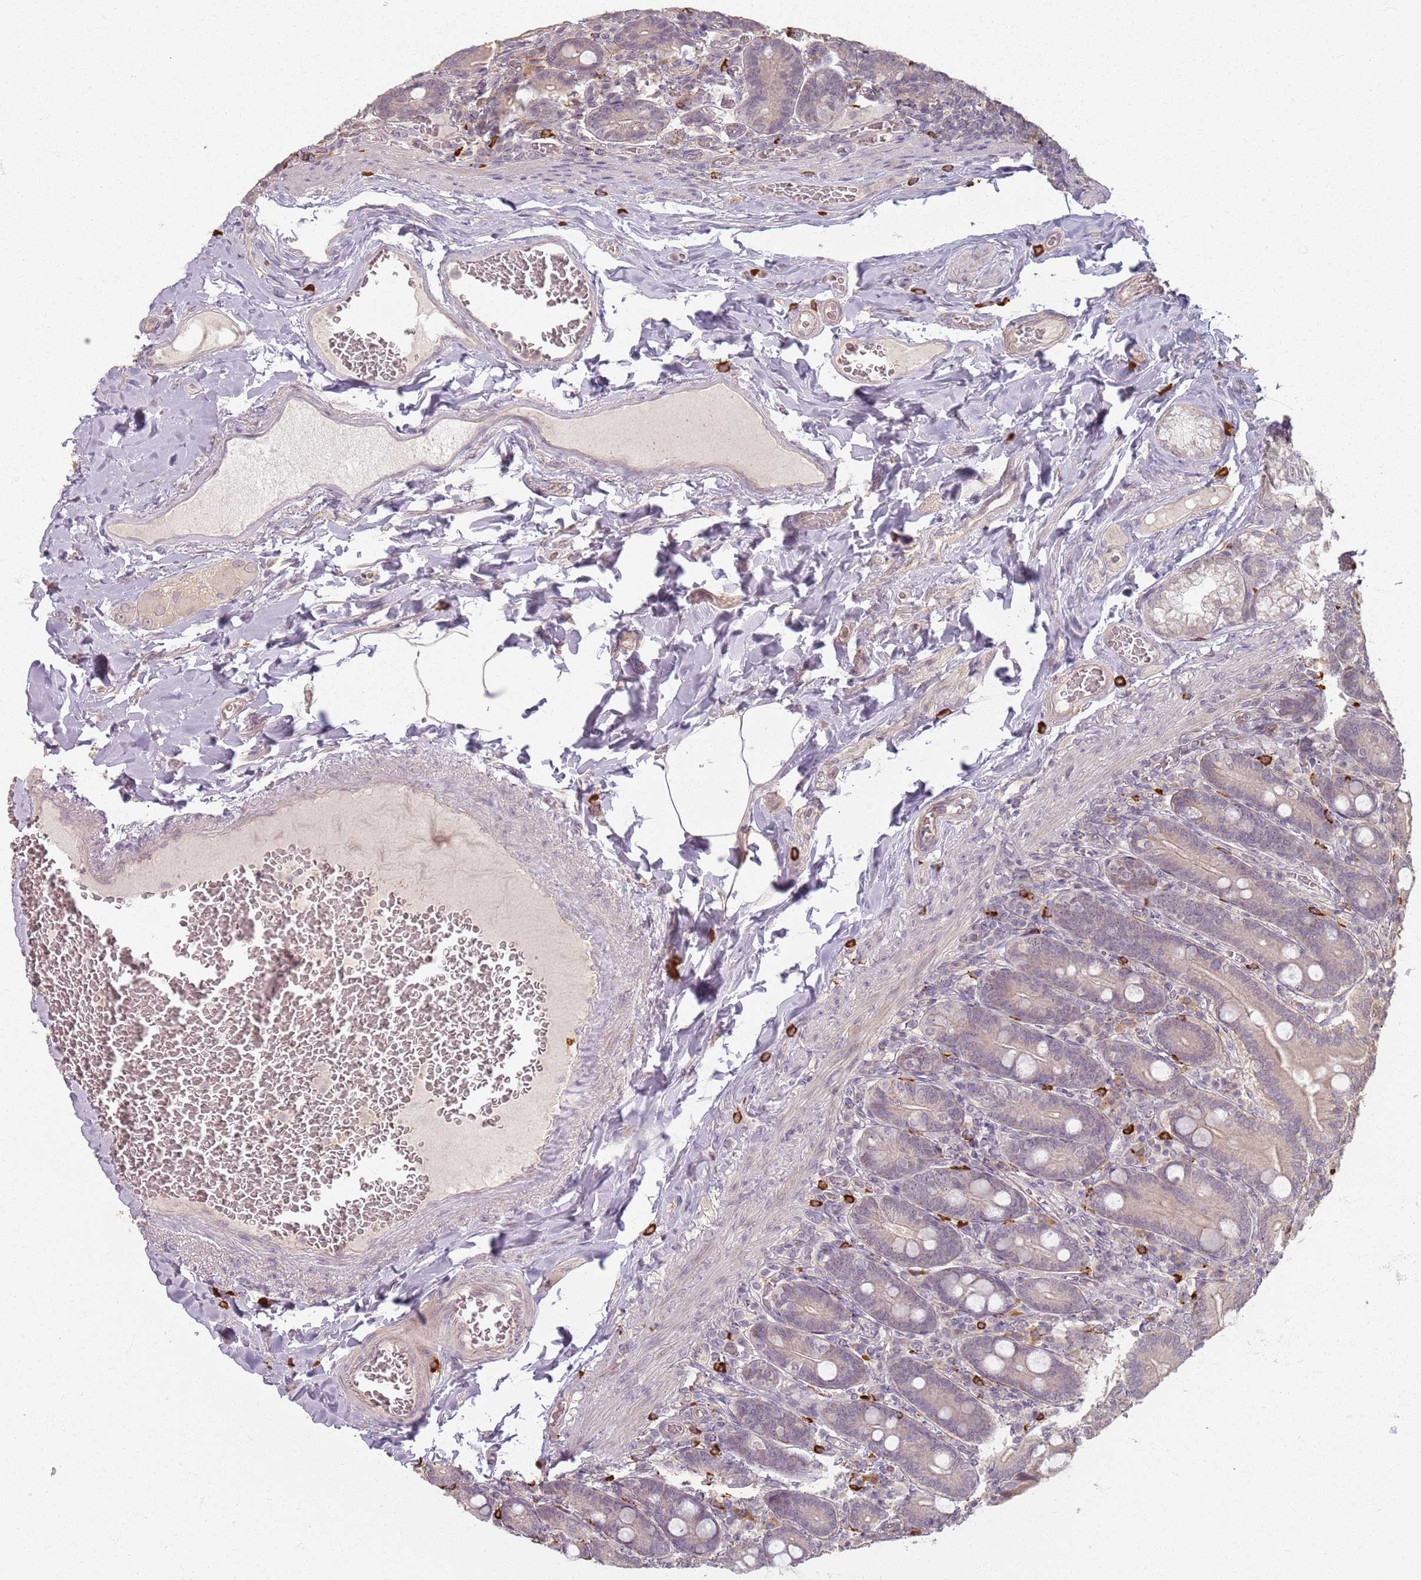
{"staining": {"intensity": "weak", "quantity": "25%-75%", "location": "cytoplasmic/membranous"}, "tissue": "duodenum", "cell_type": "Glandular cells", "image_type": "normal", "snomed": [{"axis": "morphology", "description": "Normal tissue, NOS"}, {"axis": "topography", "description": "Duodenum"}], "caption": "Immunohistochemical staining of benign human duodenum shows low levels of weak cytoplasmic/membranous staining in about 25%-75% of glandular cells.", "gene": "CCDC168", "patient": {"sex": "female", "age": 62}}